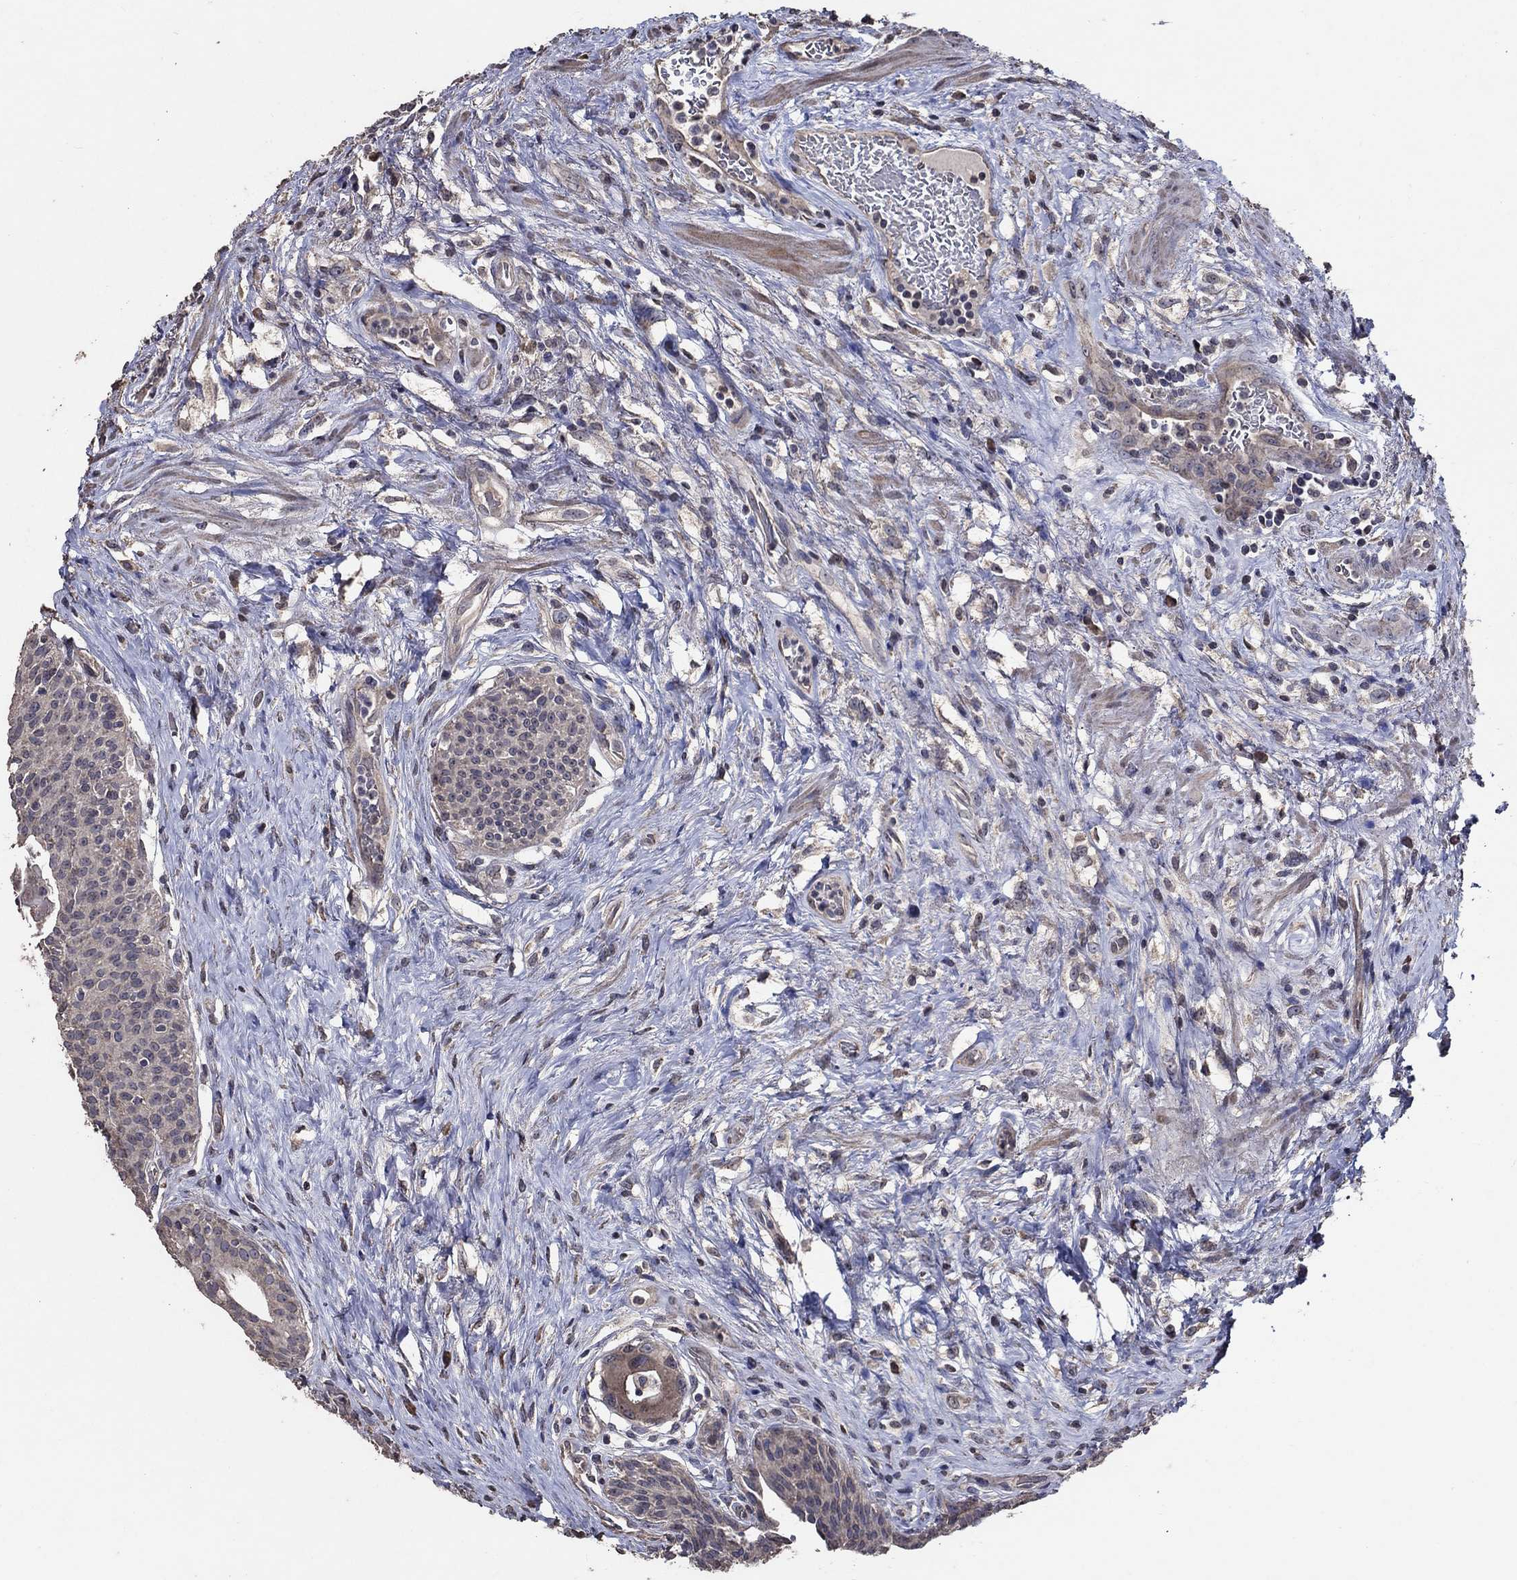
{"staining": {"intensity": "weak", "quantity": "<25%", "location": "cytoplasmic/membranous"}, "tissue": "urothelial cancer", "cell_type": "Tumor cells", "image_type": "cancer", "snomed": [{"axis": "morphology", "description": "Urothelial carcinoma, High grade"}, {"axis": "topography", "description": "Urinary bladder"}], "caption": "Protein analysis of high-grade urothelial carcinoma exhibits no significant expression in tumor cells.", "gene": "HAP1", "patient": {"sex": "male", "age": 79}}